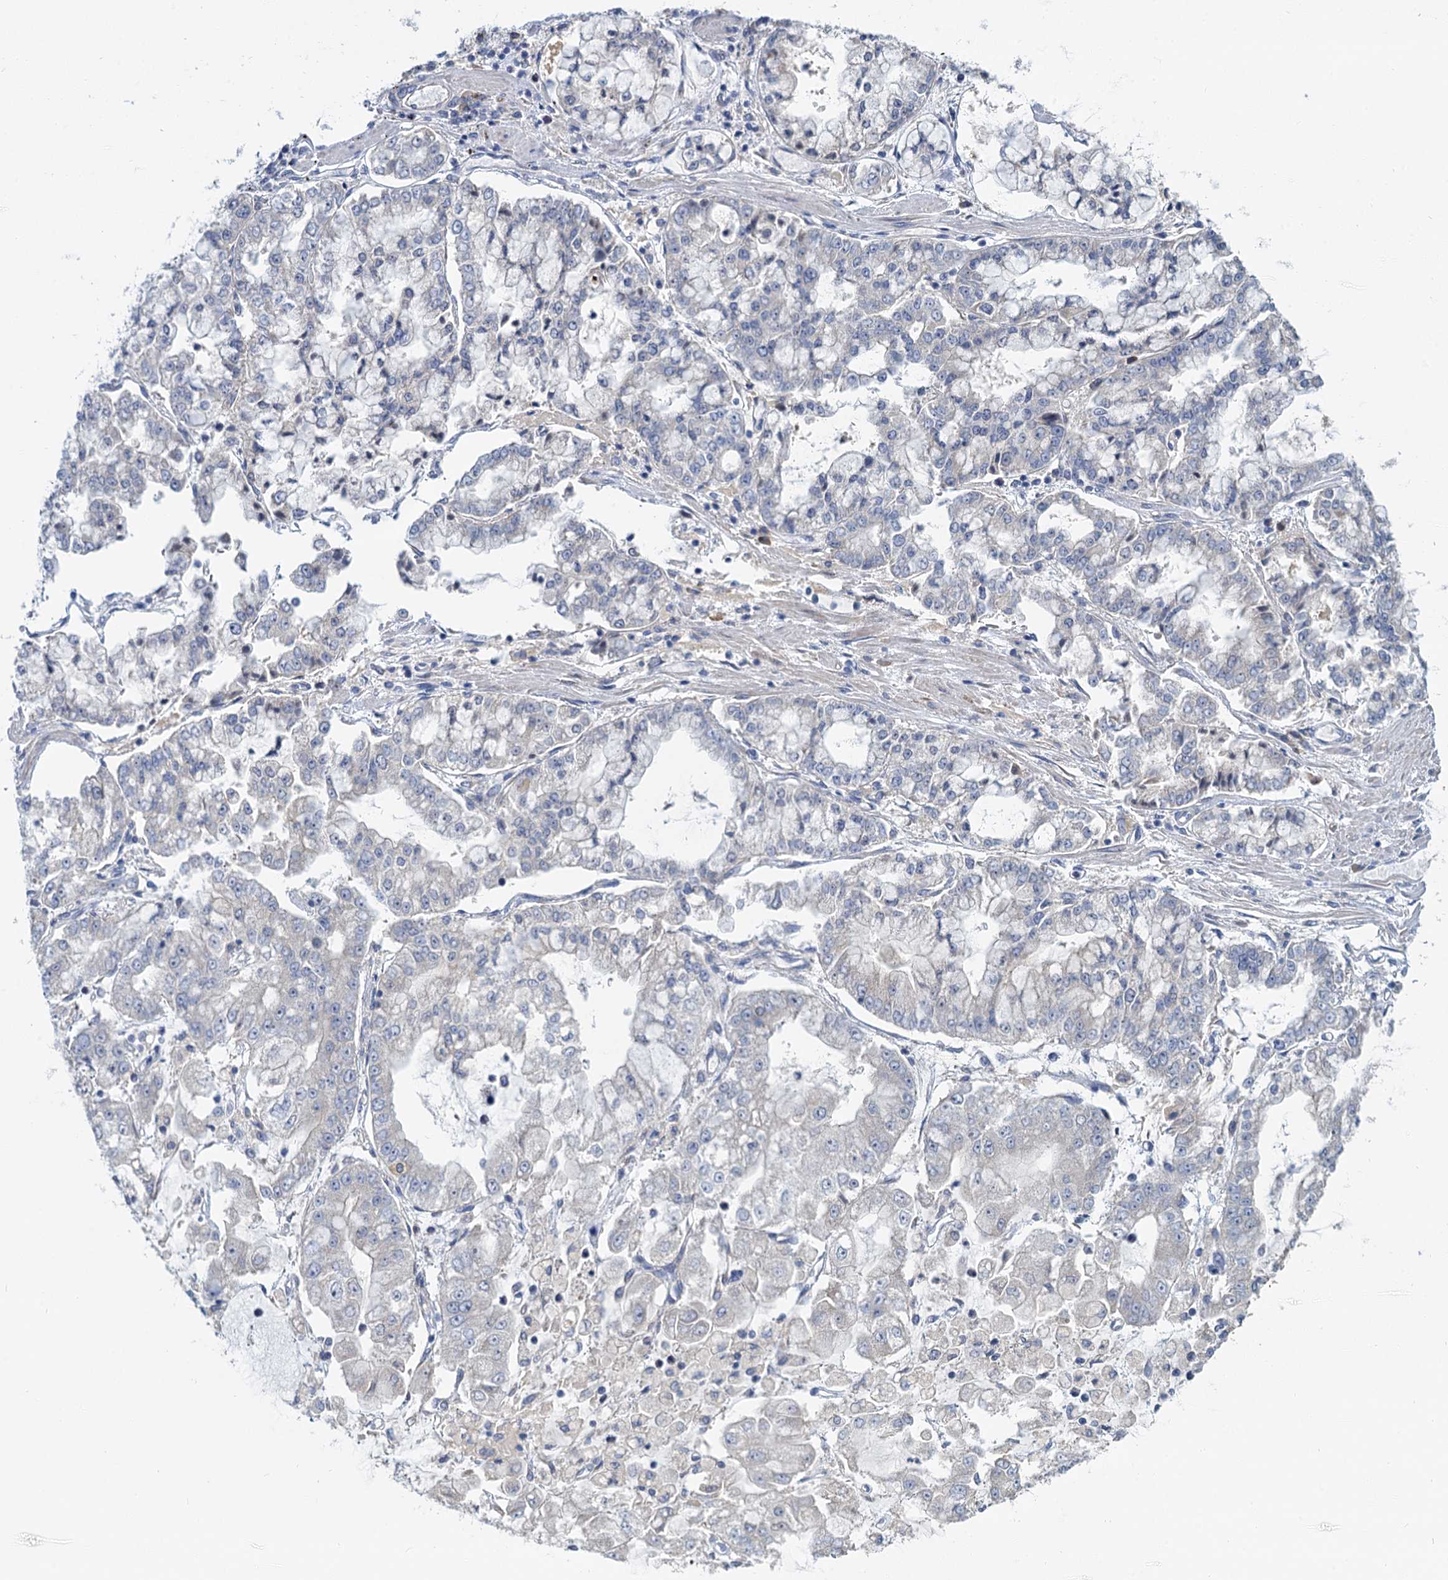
{"staining": {"intensity": "negative", "quantity": "none", "location": "none"}, "tissue": "stomach cancer", "cell_type": "Tumor cells", "image_type": "cancer", "snomed": [{"axis": "morphology", "description": "Adenocarcinoma, NOS"}, {"axis": "topography", "description": "Stomach"}], "caption": "A micrograph of stomach cancer stained for a protein reveals no brown staining in tumor cells. The staining is performed using DAB (3,3'-diaminobenzidine) brown chromogen with nuclei counter-stained in using hematoxylin.", "gene": "ANKRD42", "patient": {"sex": "male", "age": 76}}